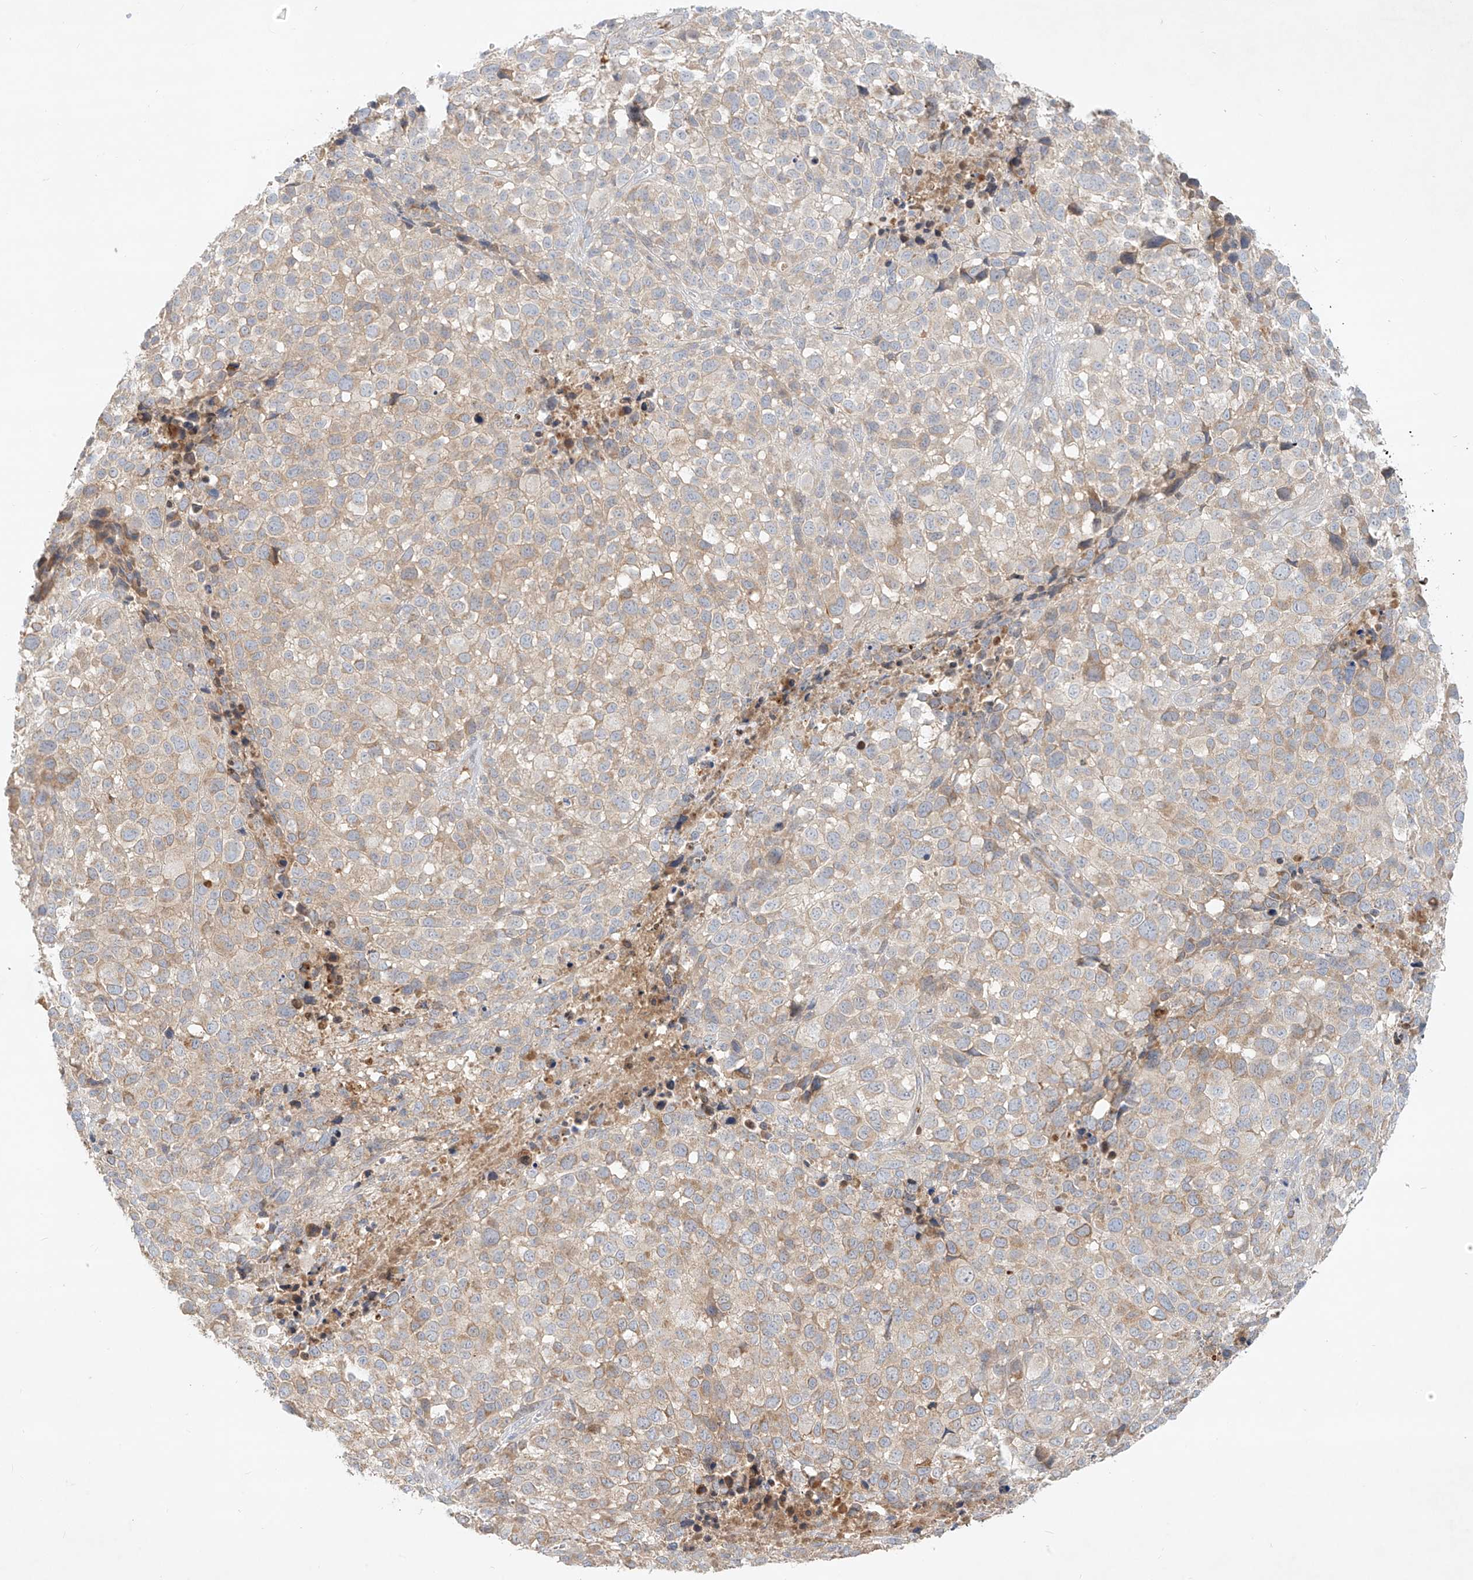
{"staining": {"intensity": "weak", "quantity": "<25%", "location": "cytoplasmic/membranous"}, "tissue": "melanoma", "cell_type": "Tumor cells", "image_type": "cancer", "snomed": [{"axis": "morphology", "description": "Malignant melanoma, NOS"}, {"axis": "topography", "description": "Skin of trunk"}], "caption": "DAB (3,3'-diaminobenzidine) immunohistochemical staining of human malignant melanoma shows no significant staining in tumor cells.", "gene": "KPNA7", "patient": {"sex": "male", "age": 71}}